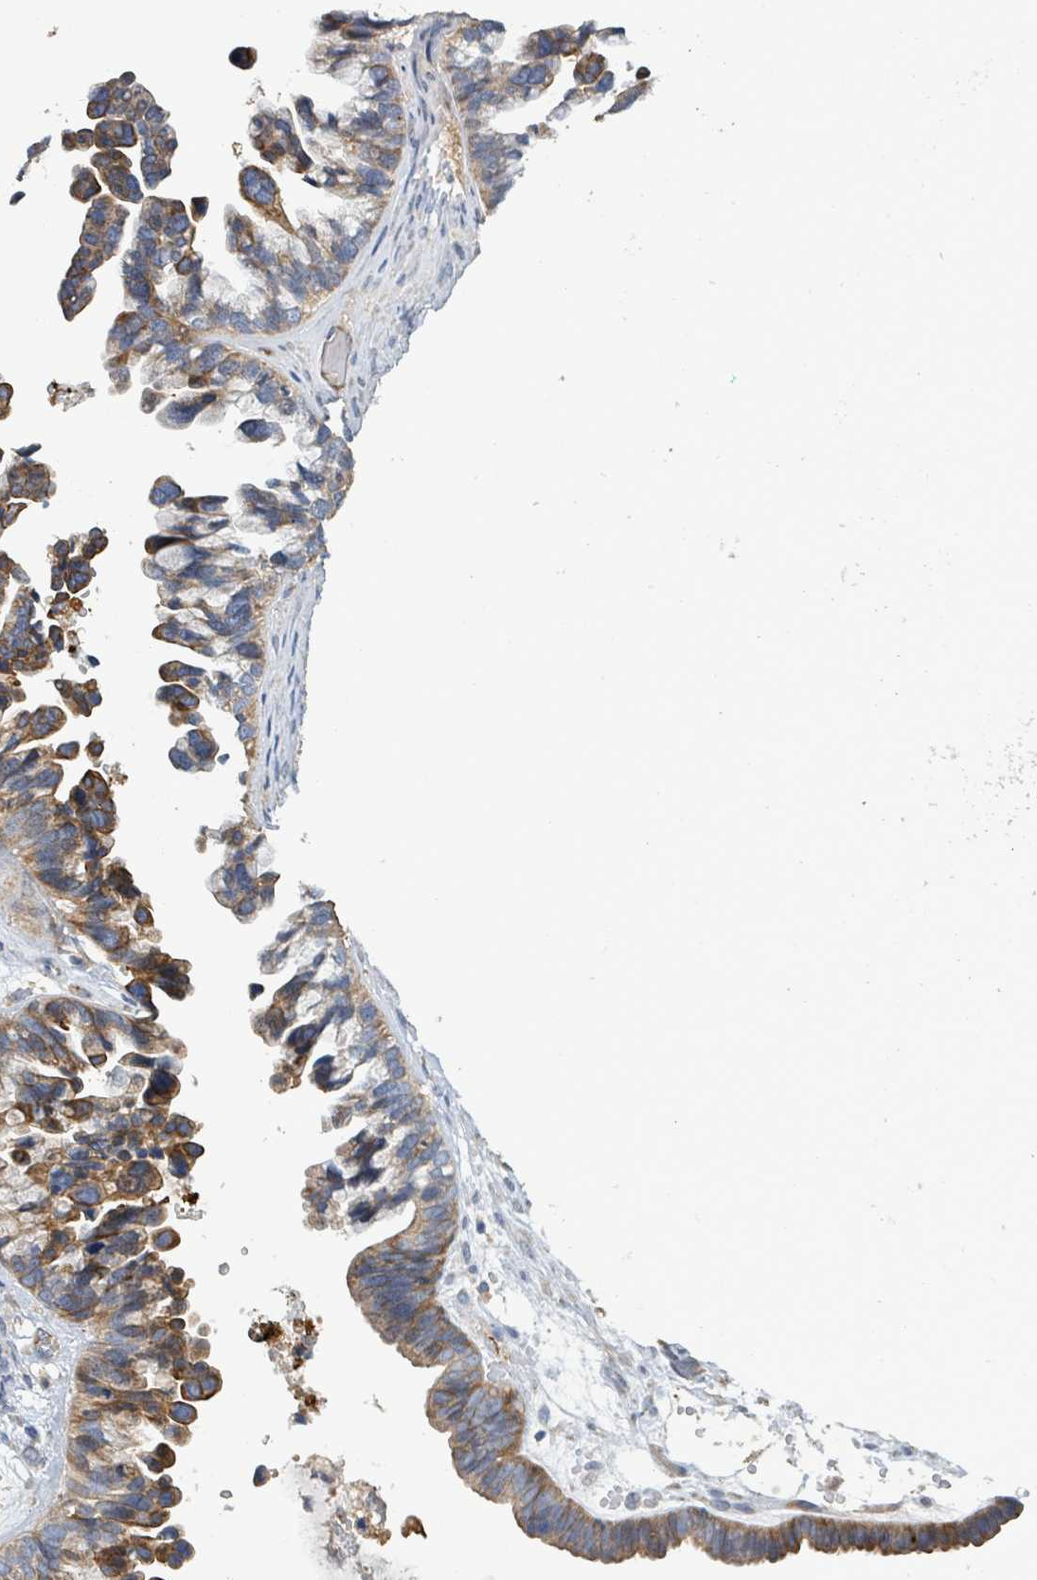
{"staining": {"intensity": "moderate", "quantity": ">75%", "location": "cytoplasmic/membranous"}, "tissue": "ovarian cancer", "cell_type": "Tumor cells", "image_type": "cancer", "snomed": [{"axis": "morphology", "description": "Cystadenocarcinoma, serous, NOS"}, {"axis": "topography", "description": "Ovary"}], "caption": "Moderate cytoplasmic/membranous protein expression is seen in approximately >75% of tumor cells in ovarian serous cystadenocarcinoma.", "gene": "PLAAT1", "patient": {"sex": "female", "age": 56}}